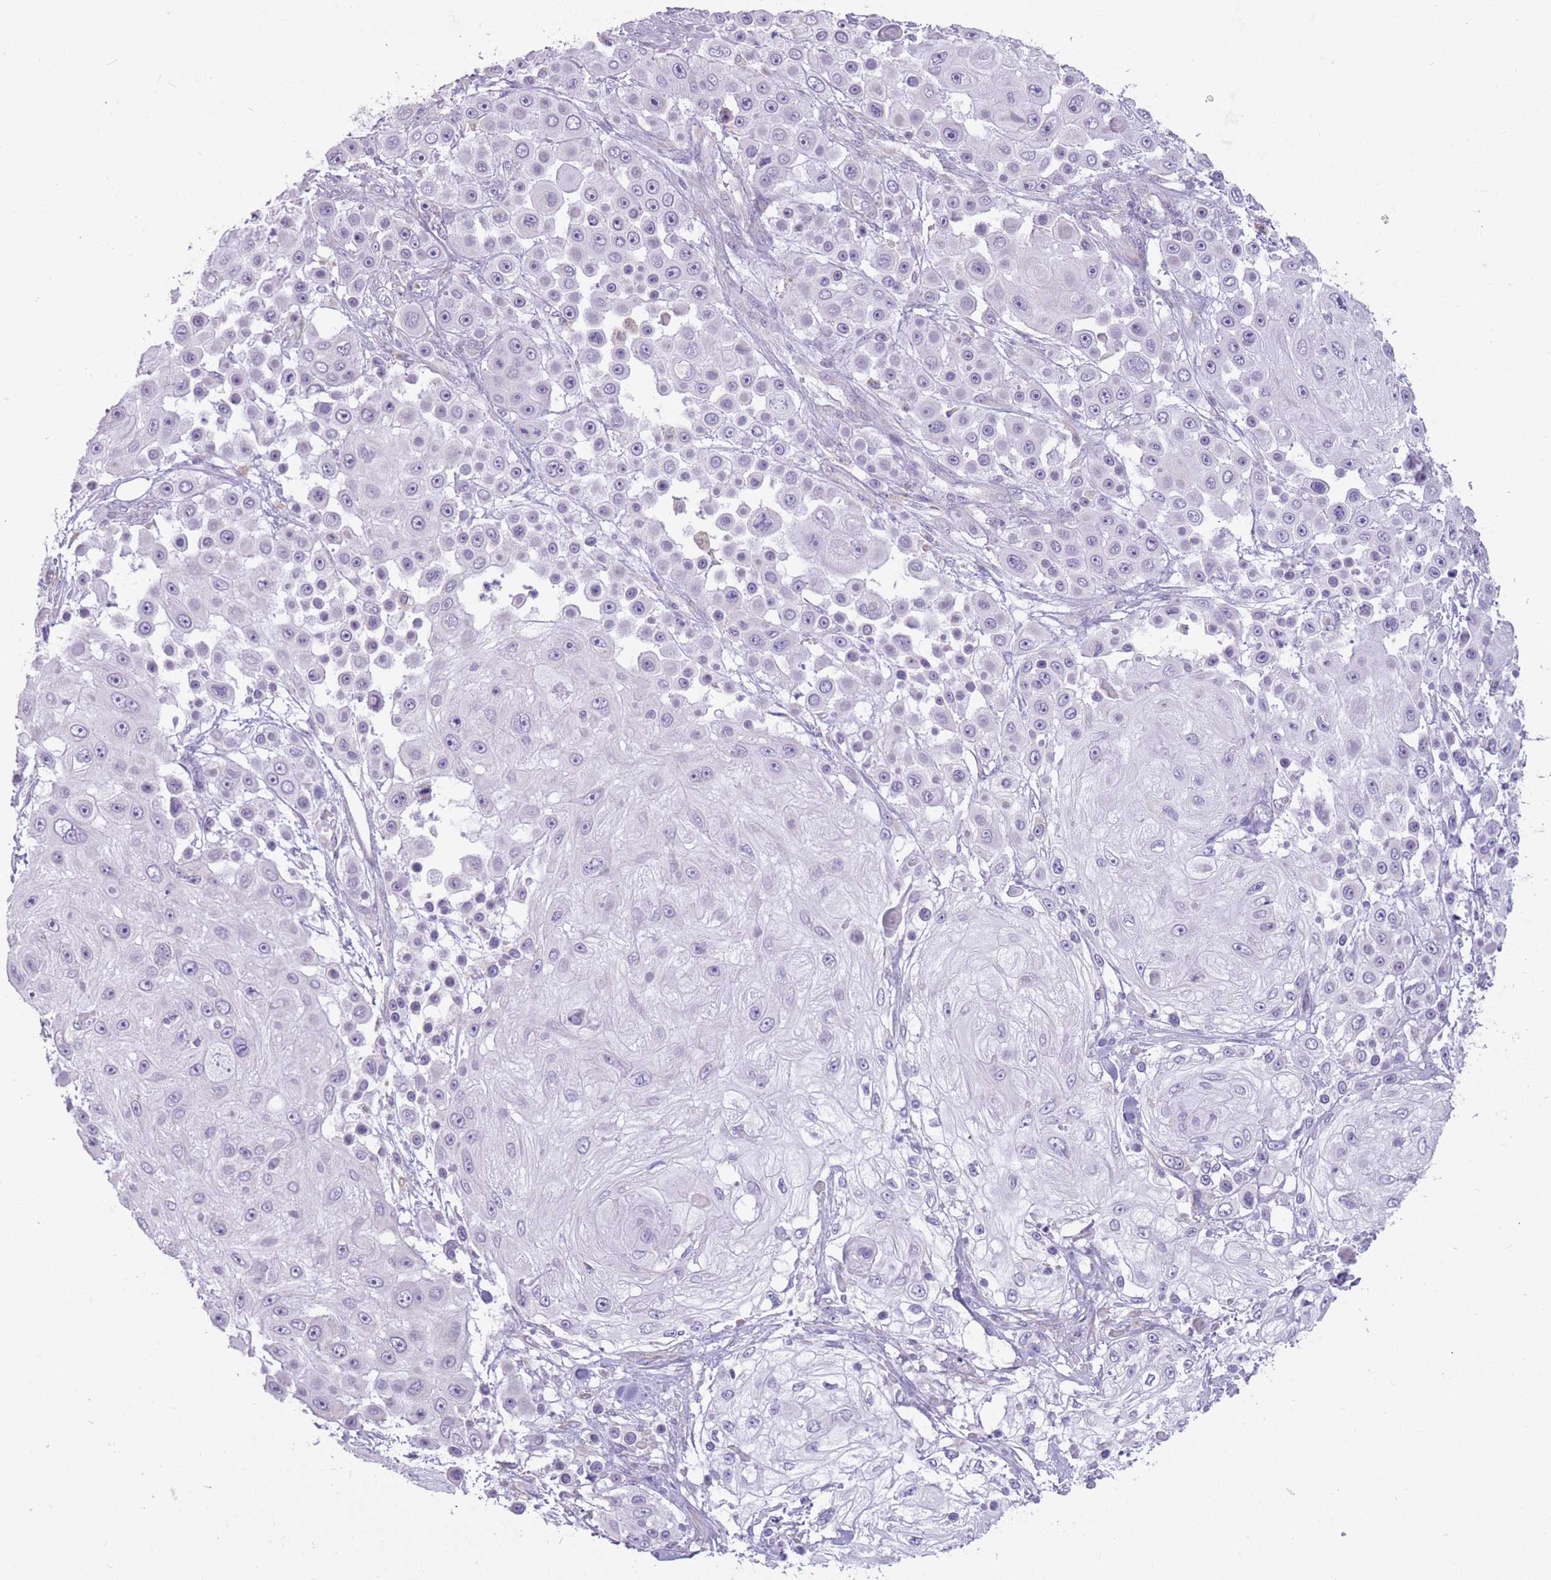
{"staining": {"intensity": "negative", "quantity": "none", "location": "none"}, "tissue": "skin cancer", "cell_type": "Tumor cells", "image_type": "cancer", "snomed": [{"axis": "morphology", "description": "Squamous cell carcinoma, NOS"}, {"axis": "topography", "description": "Skin"}], "caption": "Protein analysis of squamous cell carcinoma (skin) demonstrates no significant expression in tumor cells.", "gene": "TRAPPC5", "patient": {"sex": "male", "age": 67}}